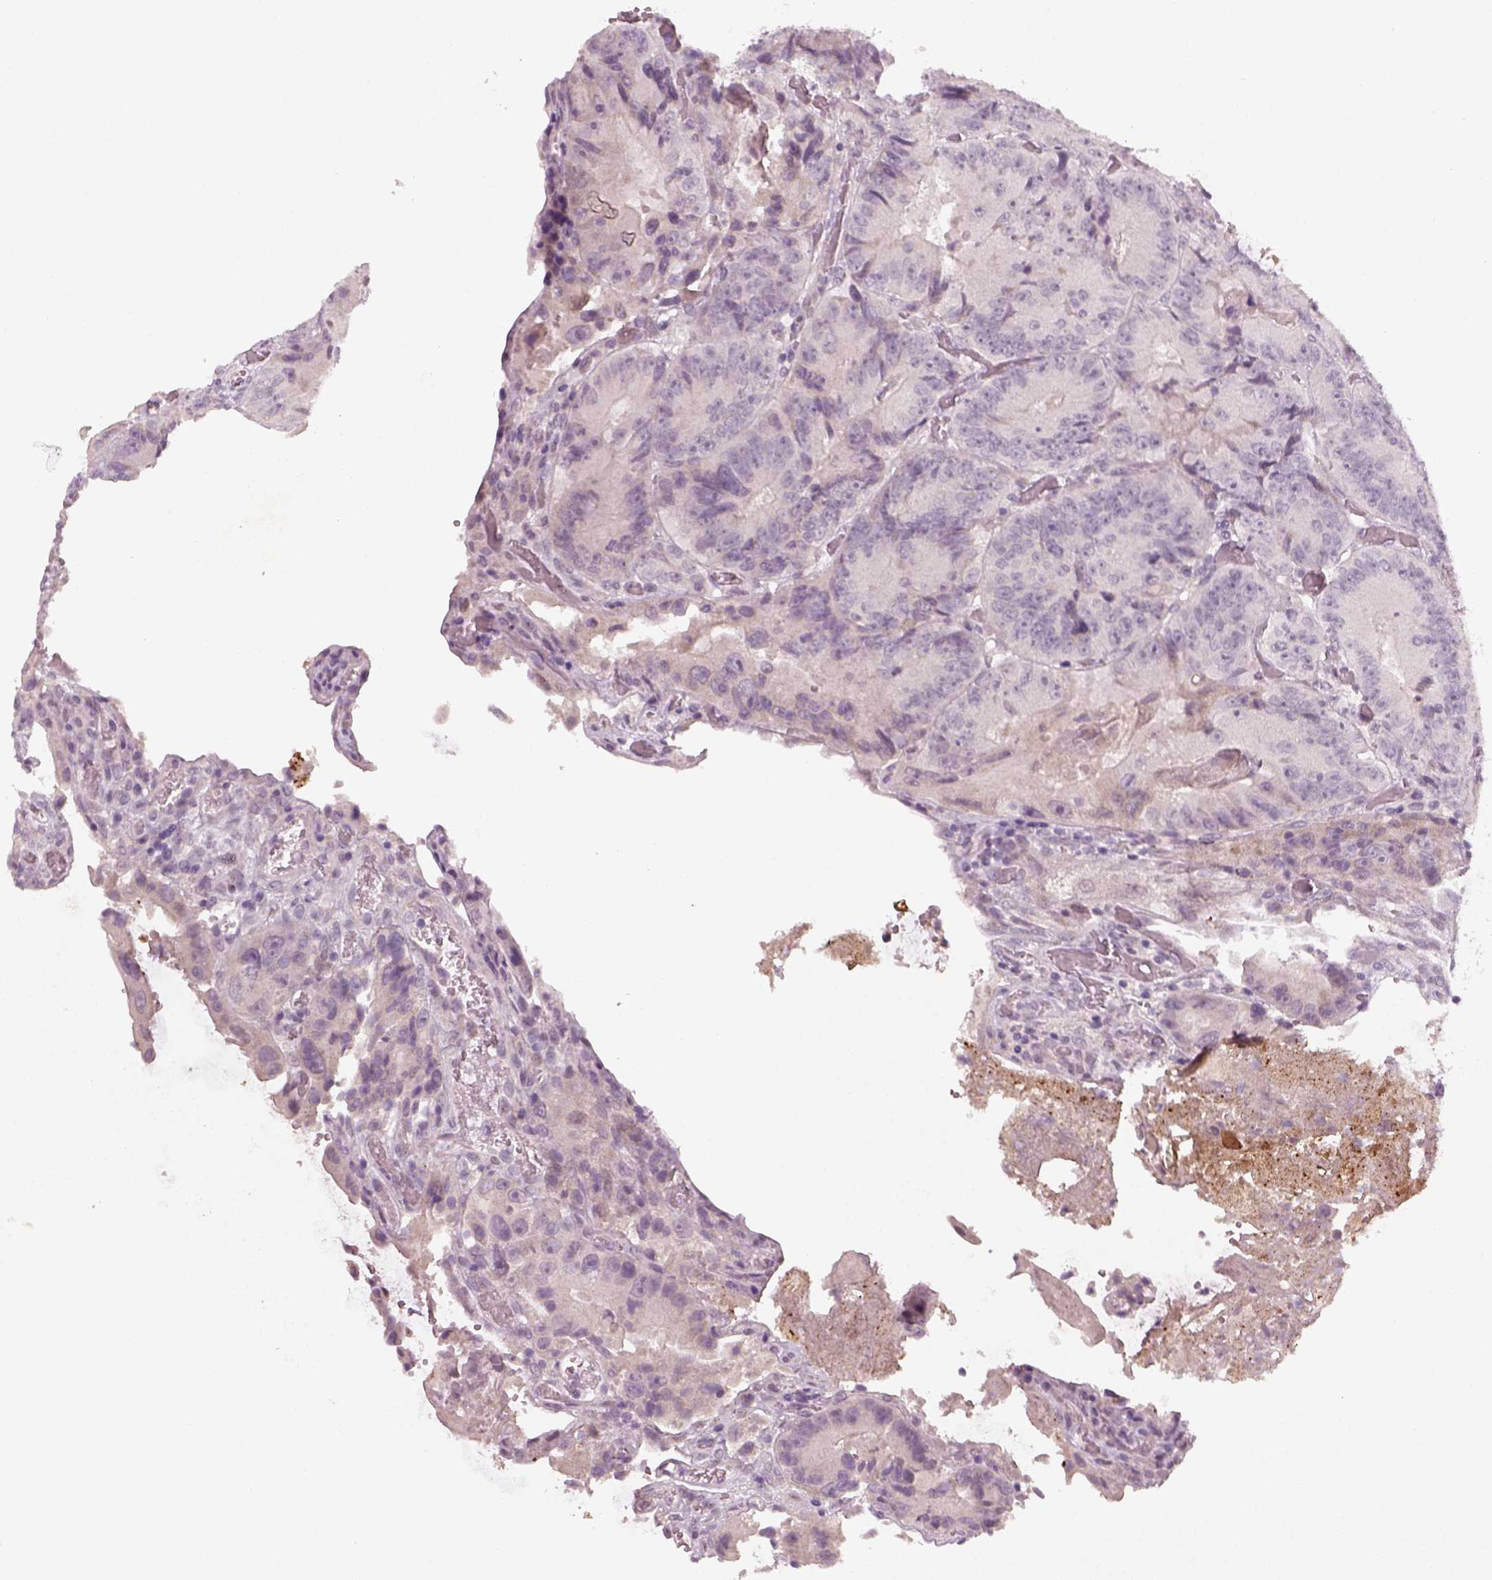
{"staining": {"intensity": "negative", "quantity": "none", "location": "none"}, "tissue": "colorectal cancer", "cell_type": "Tumor cells", "image_type": "cancer", "snomed": [{"axis": "morphology", "description": "Adenocarcinoma, NOS"}, {"axis": "topography", "description": "Colon"}], "caption": "Immunohistochemical staining of human colorectal cancer (adenocarcinoma) shows no significant staining in tumor cells.", "gene": "PENK", "patient": {"sex": "female", "age": 86}}